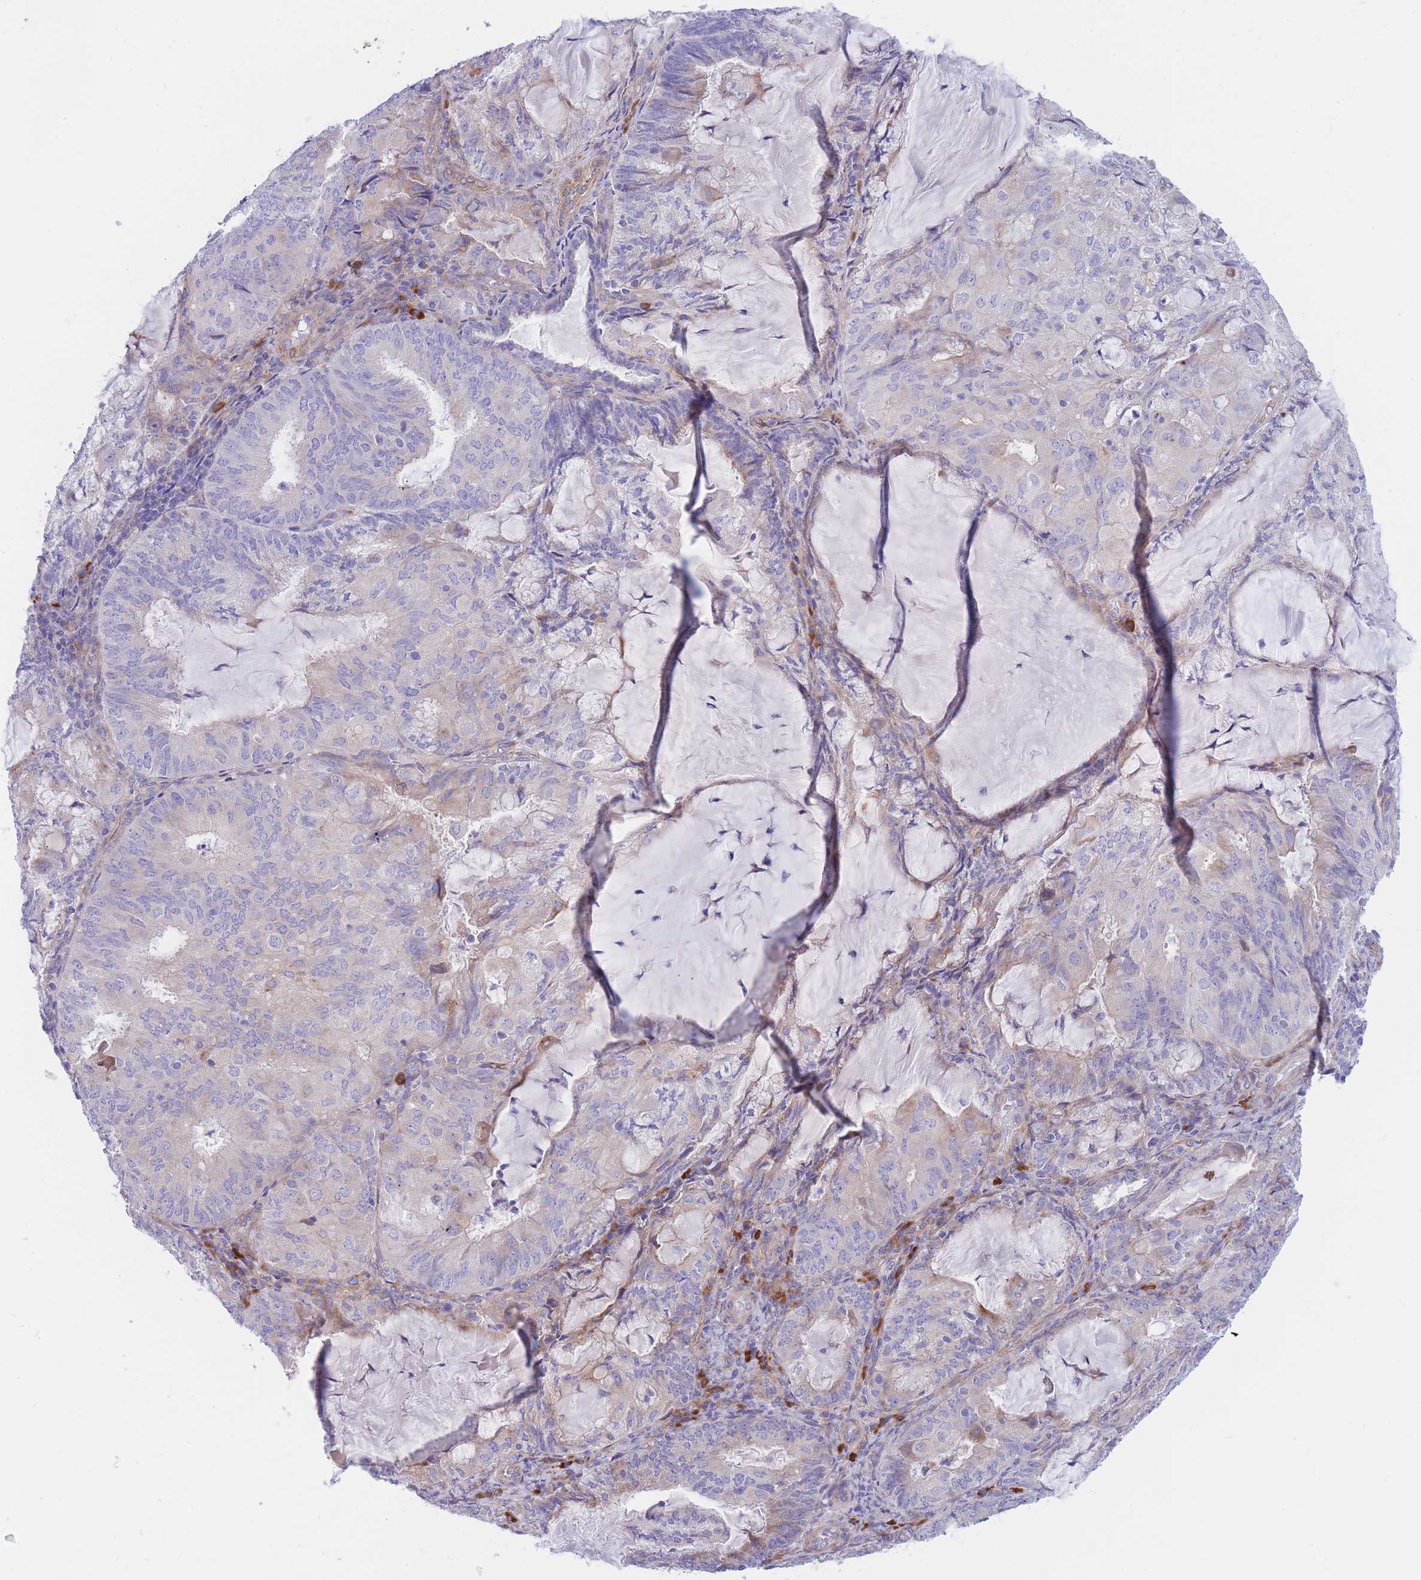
{"staining": {"intensity": "negative", "quantity": "none", "location": "none"}, "tissue": "endometrial cancer", "cell_type": "Tumor cells", "image_type": "cancer", "snomed": [{"axis": "morphology", "description": "Adenocarcinoma, NOS"}, {"axis": "topography", "description": "Endometrium"}], "caption": "The immunohistochemistry histopathology image has no significant expression in tumor cells of adenocarcinoma (endometrial) tissue.", "gene": "DET1", "patient": {"sex": "female", "age": 81}}